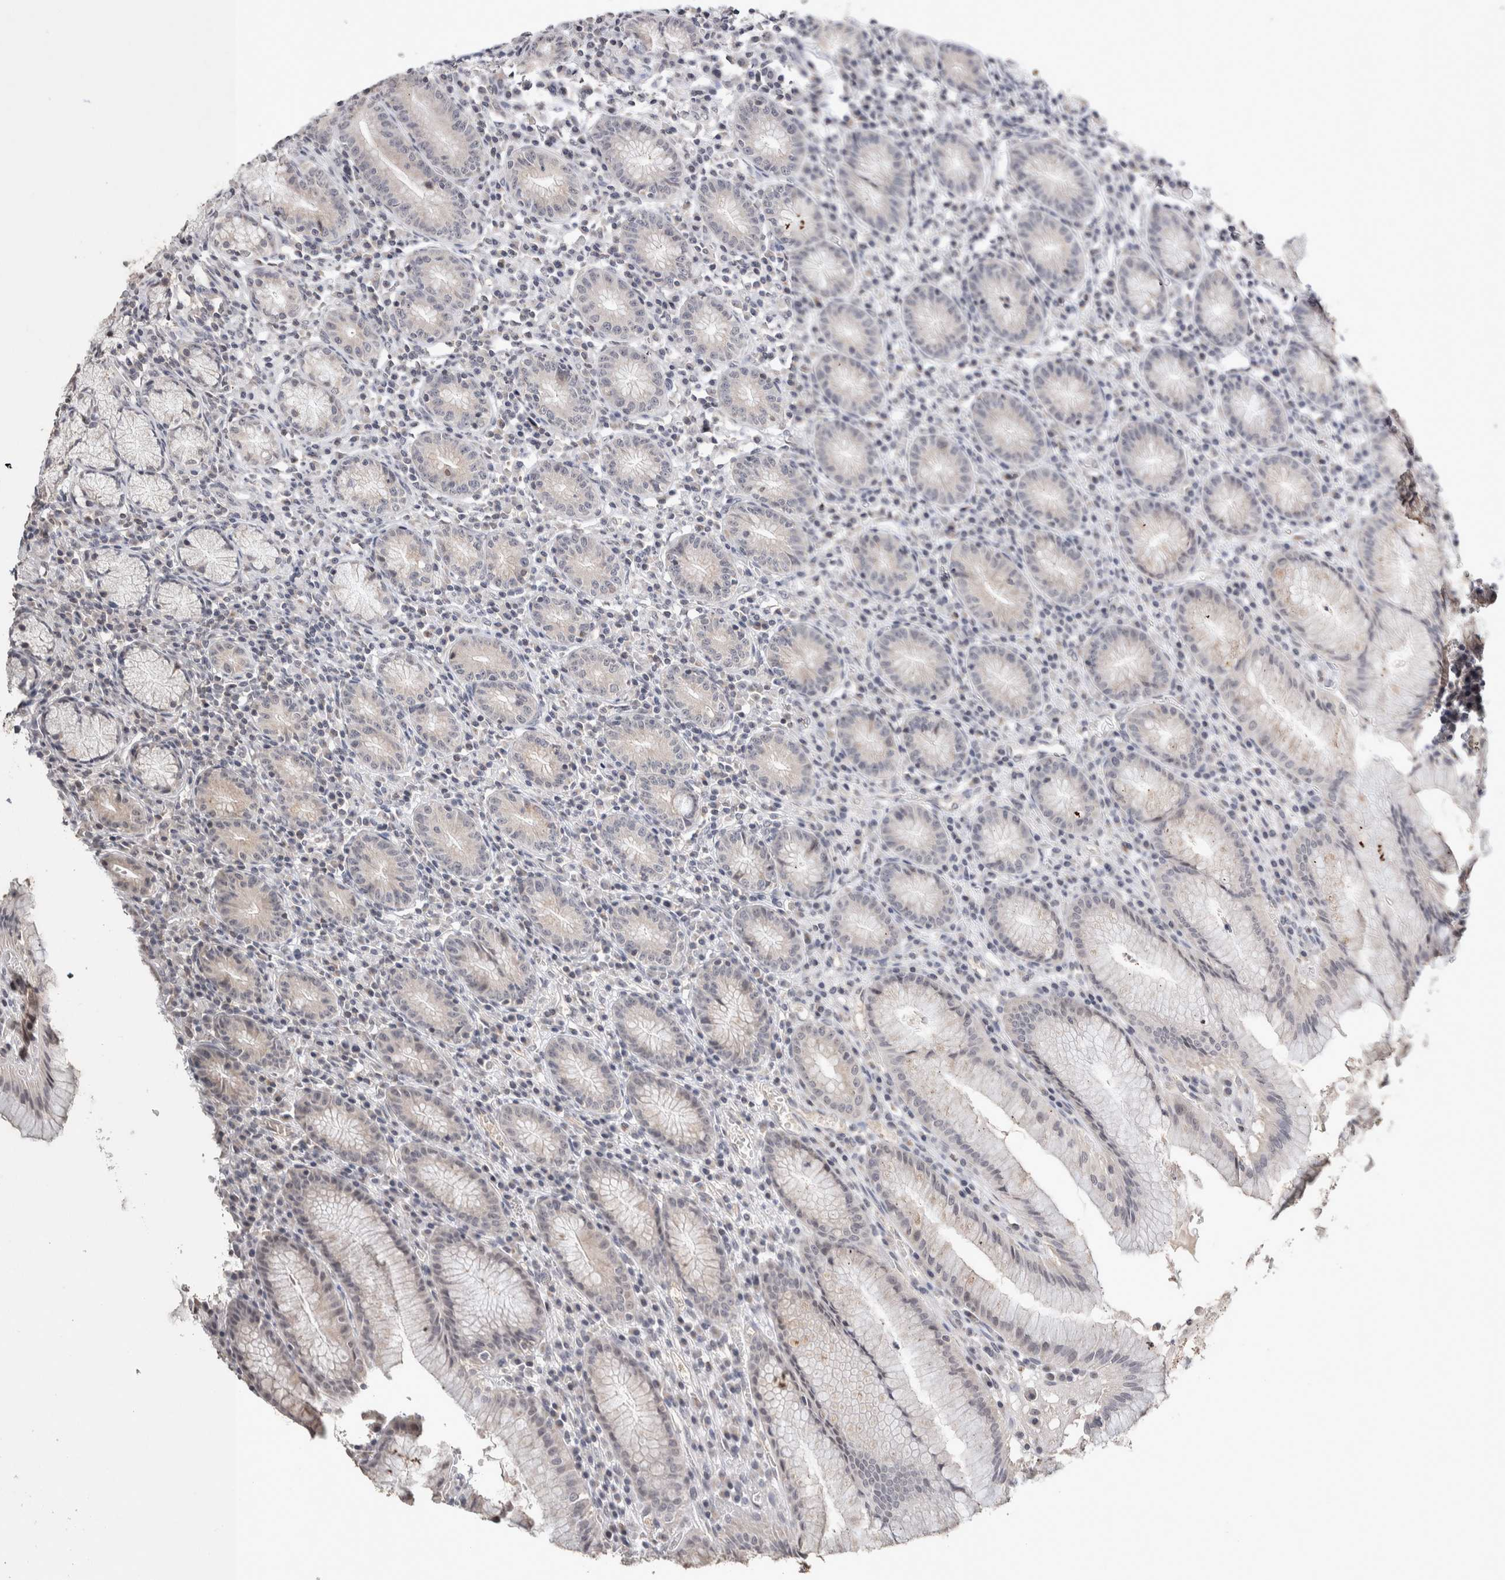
{"staining": {"intensity": "moderate", "quantity": "<25%", "location": "cytoplasmic/membranous"}, "tissue": "stomach", "cell_type": "Glandular cells", "image_type": "normal", "snomed": [{"axis": "morphology", "description": "Normal tissue, NOS"}, {"axis": "topography", "description": "Stomach"}], "caption": "Immunohistochemistry (IHC) of benign human stomach exhibits low levels of moderate cytoplasmic/membranous staining in about <25% of glandular cells. The staining is performed using DAB (3,3'-diaminobenzidine) brown chromogen to label protein expression. The nuclei are counter-stained blue using hematoxylin.", "gene": "CRAT", "patient": {"sex": "male", "age": 55}}